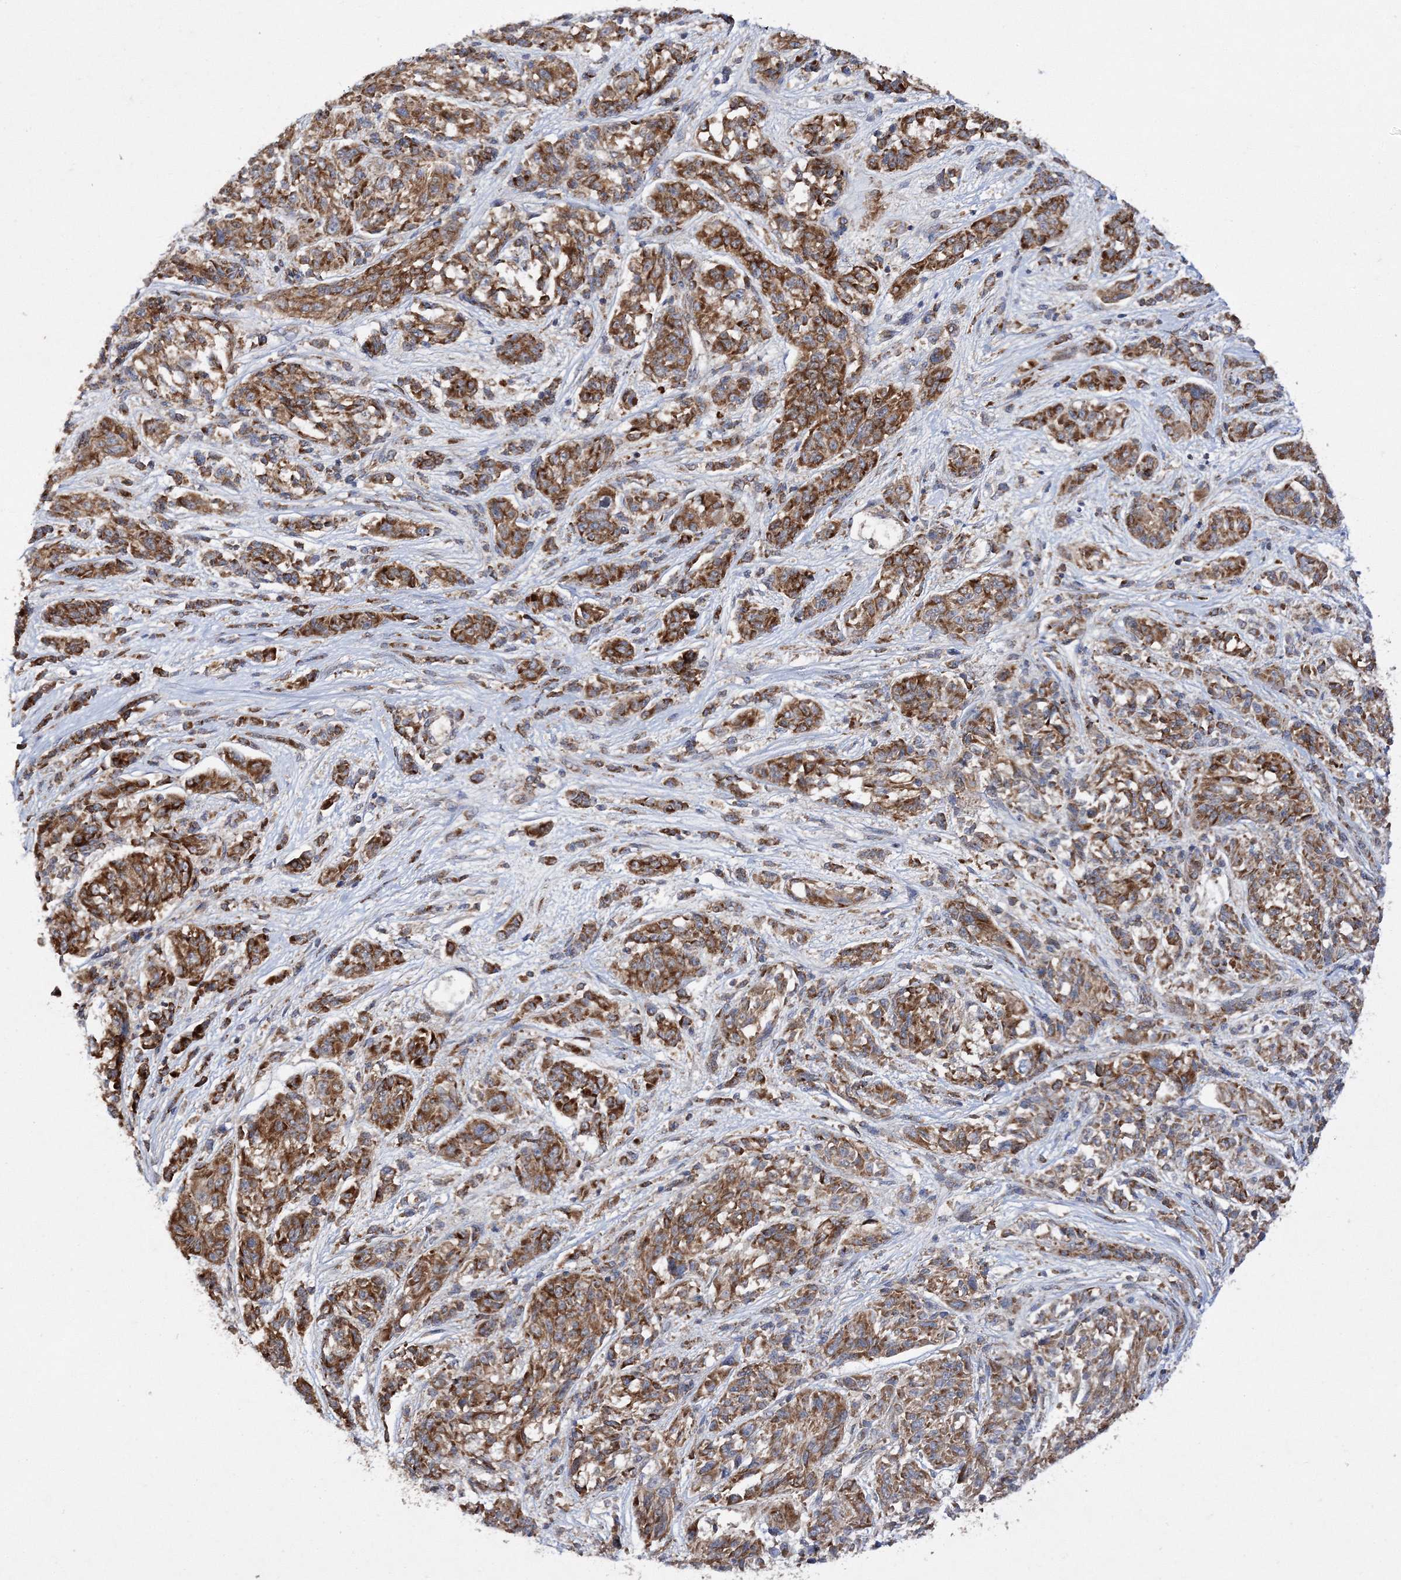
{"staining": {"intensity": "strong", "quantity": ">75%", "location": "cytoplasmic/membranous"}, "tissue": "melanoma", "cell_type": "Tumor cells", "image_type": "cancer", "snomed": [{"axis": "morphology", "description": "Malignant melanoma, NOS"}, {"axis": "topography", "description": "Skin"}], "caption": "The histopathology image demonstrates staining of melanoma, revealing strong cytoplasmic/membranous protein staining (brown color) within tumor cells.", "gene": "DNAJC13", "patient": {"sex": "male", "age": 53}}